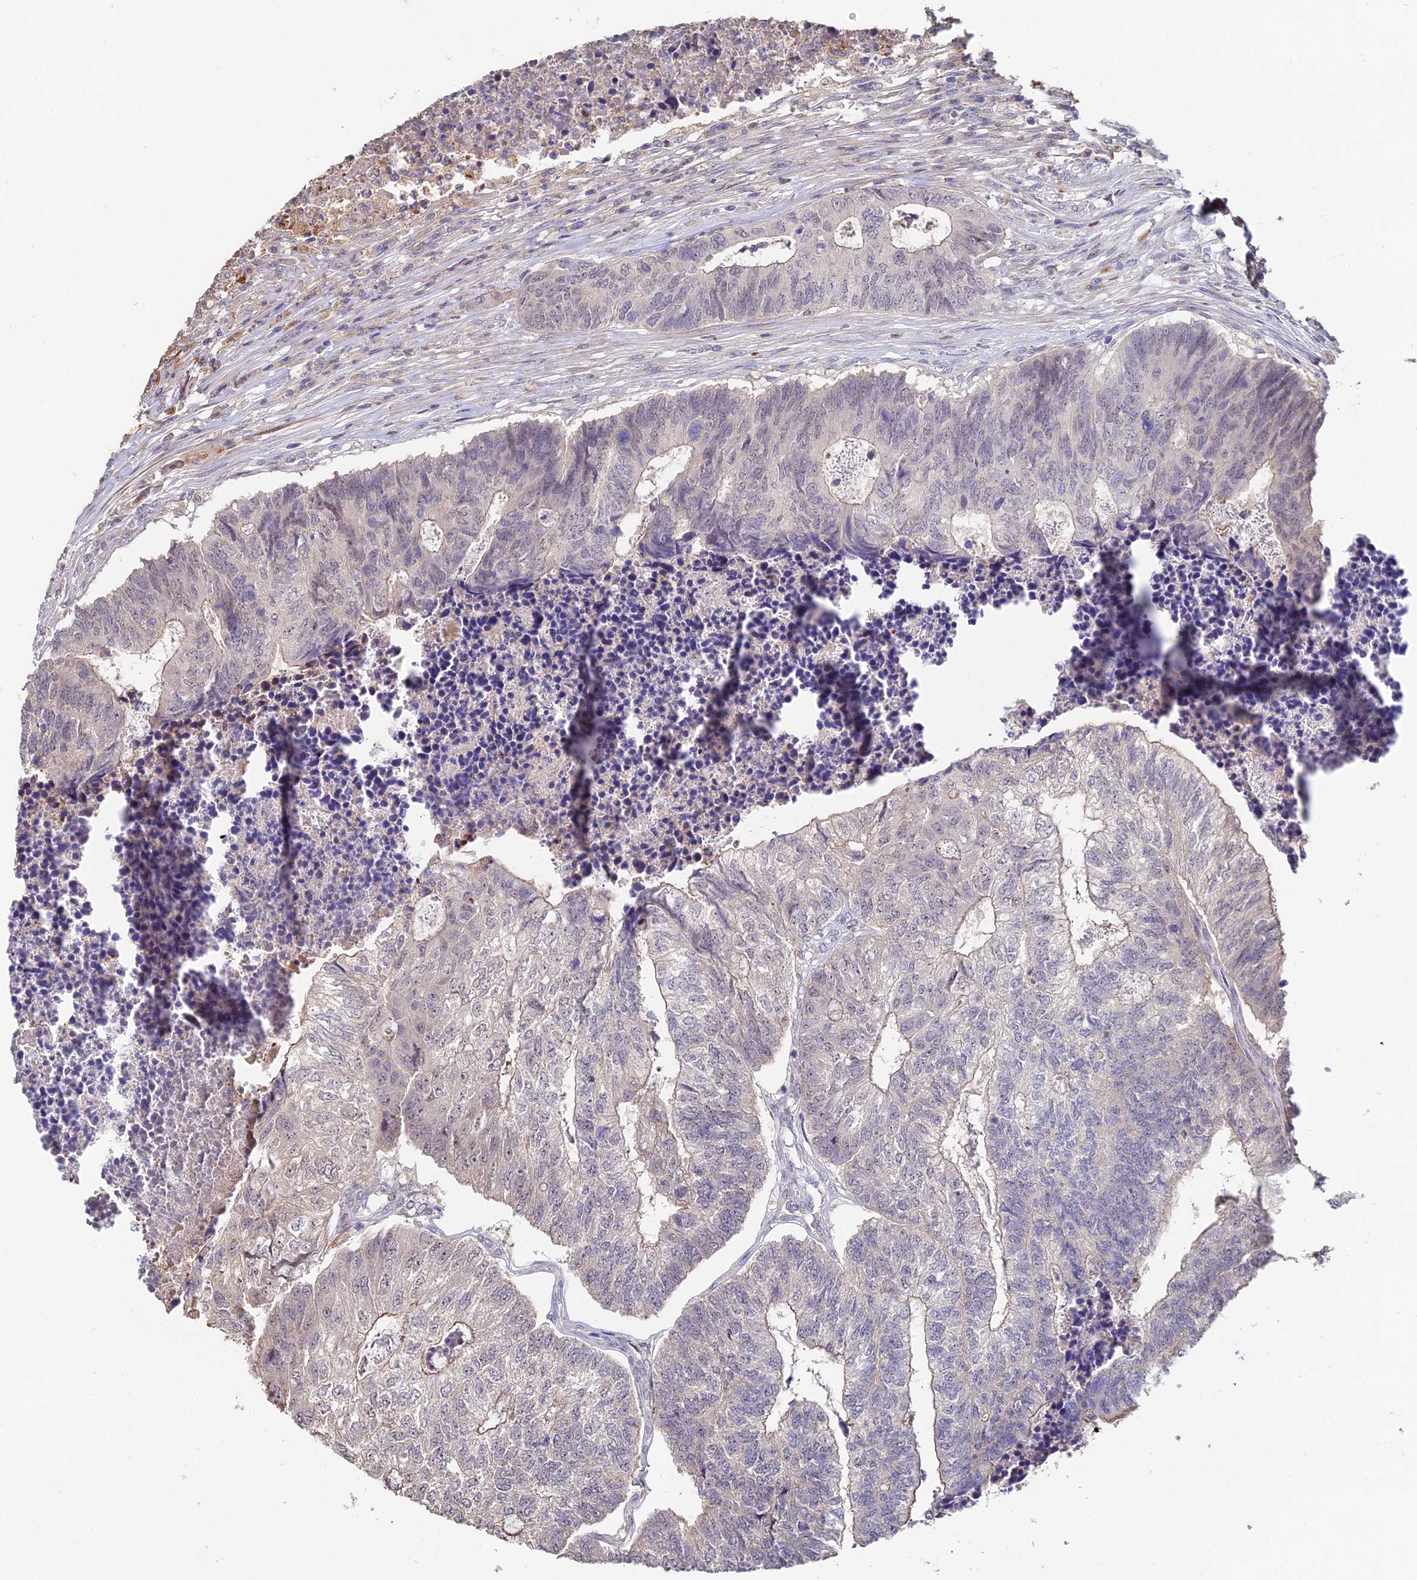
{"staining": {"intensity": "weak", "quantity": "25%-75%", "location": "cytoplasmic/membranous"}, "tissue": "colorectal cancer", "cell_type": "Tumor cells", "image_type": "cancer", "snomed": [{"axis": "morphology", "description": "Adenocarcinoma, NOS"}, {"axis": "topography", "description": "Colon"}], "caption": "Immunohistochemical staining of colorectal adenocarcinoma exhibits low levels of weak cytoplasmic/membranous positivity in about 25%-75% of tumor cells. The protein of interest is stained brown, and the nuclei are stained in blue (DAB IHC with brightfield microscopy, high magnification).", "gene": "ACTR5", "patient": {"sex": "female", "age": 67}}